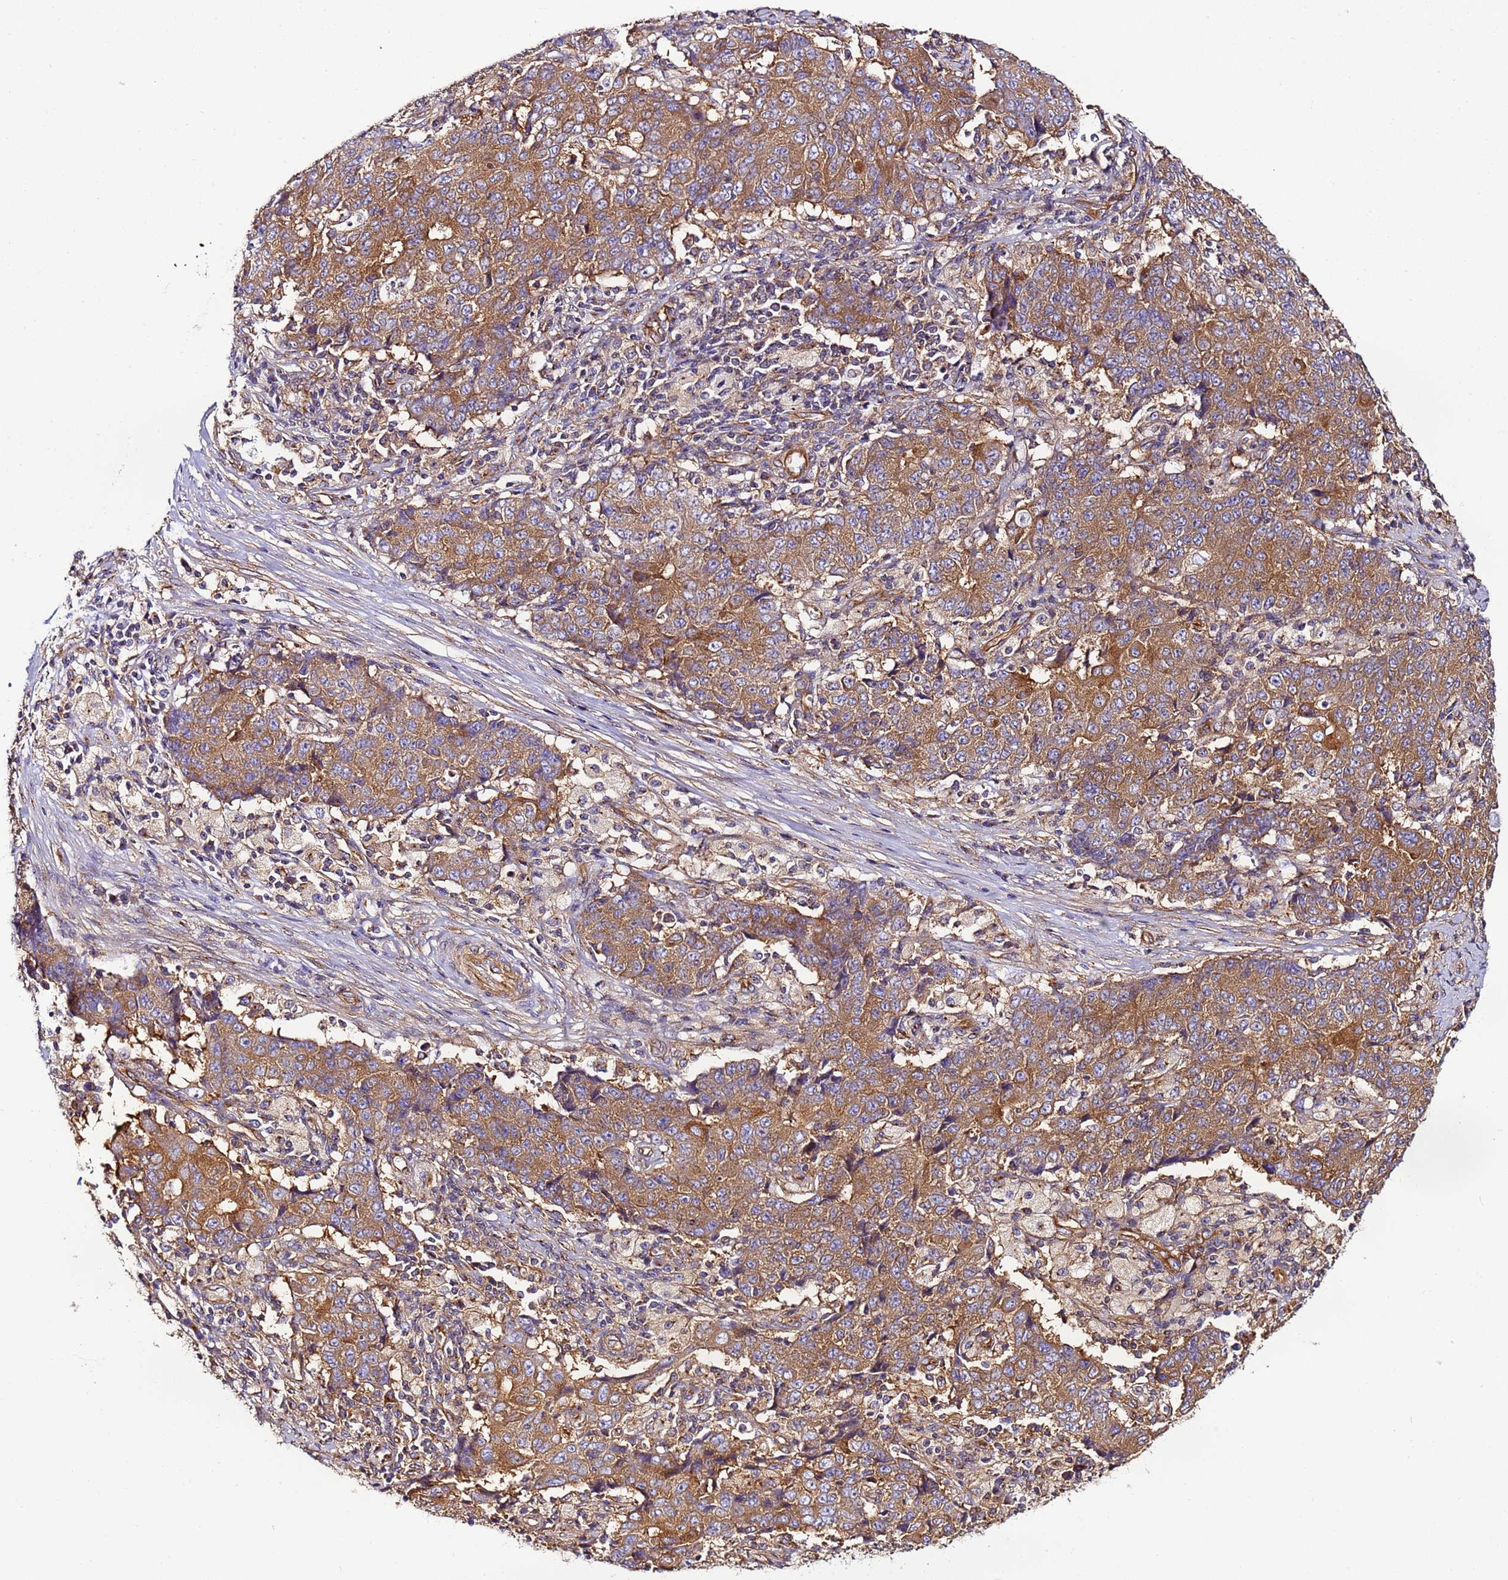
{"staining": {"intensity": "moderate", "quantity": ">75%", "location": "cytoplasmic/membranous"}, "tissue": "ovarian cancer", "cell_type": "Tumor cells", "image_type": "cancer", "snomed": [{"axis": "morphology", "description": "Carcinoma, endometroid"}, {"axis": "topography", "description": "Ovary"}], "caption": "Immunohistochemical staining of human endometroid carcinoma (ovarian) demonstrates medium levels of moderate cytoplasmic/membranous protein positivity in approximately >75% of tumor cells. Immunohistochemistry (ihc) stains the protein of interest in brown and the nuclei are stained blue.", "gene": "DYNC1I2", "patient": {"sex": "female", "age": 42}}